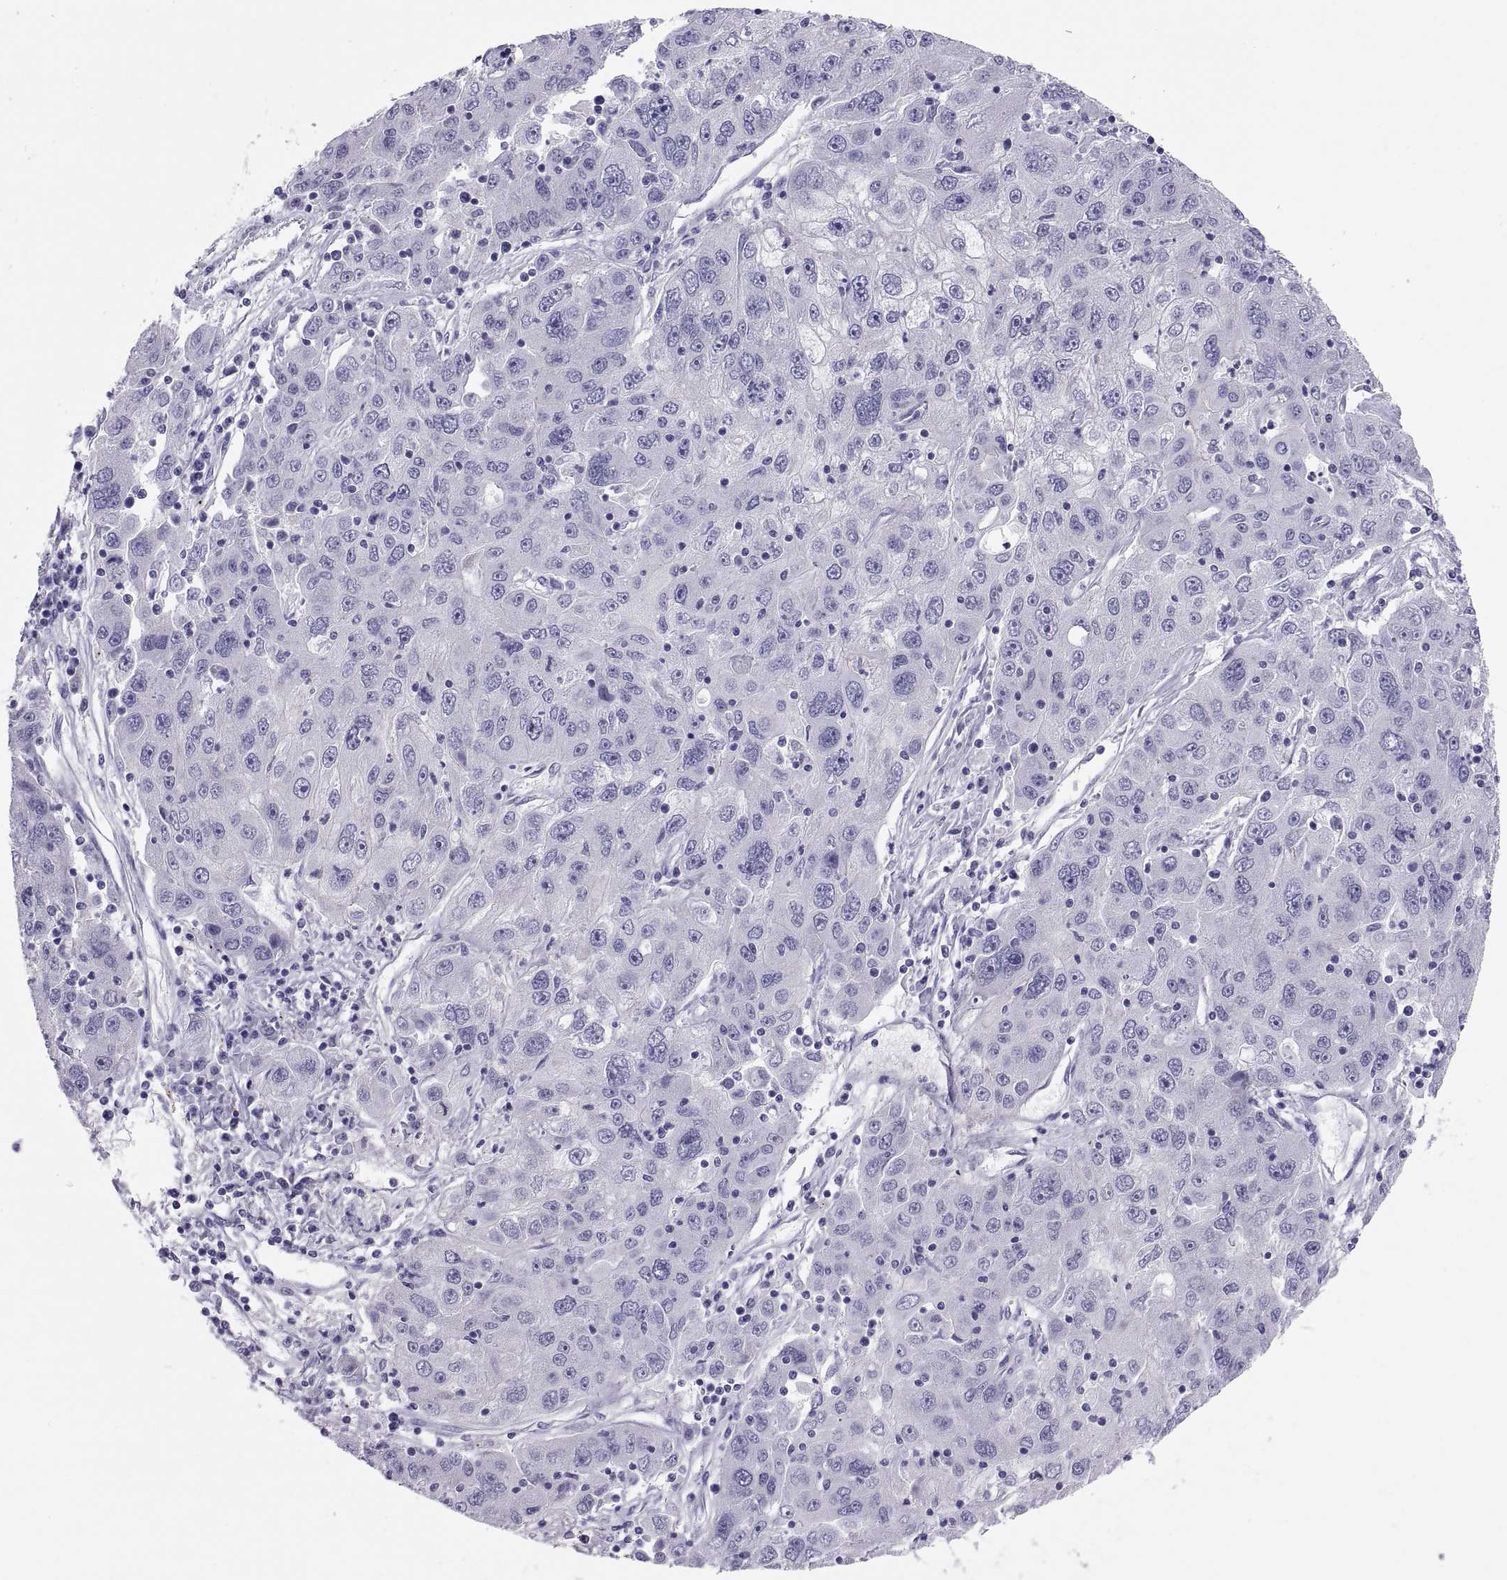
{"staining": {"intensity": "negative", "quantity": "none", "location": "none"}, "tissue": "stomach cancer", "cell_type": "Tumor cells", "image_type": "cancer", "snomed": [{"axis": "morphology", "description": "Adenocarcinoma, NOS"}, {"axis": "topography", "description": "Stomach"}], "caption": "Human adenocarcinoma (stomach) stained for a protein using immunohistochemistry shows no positivity in tumor cells.", "gene": "RNASE12", "patient": {"sex": "male", "age": 56}}